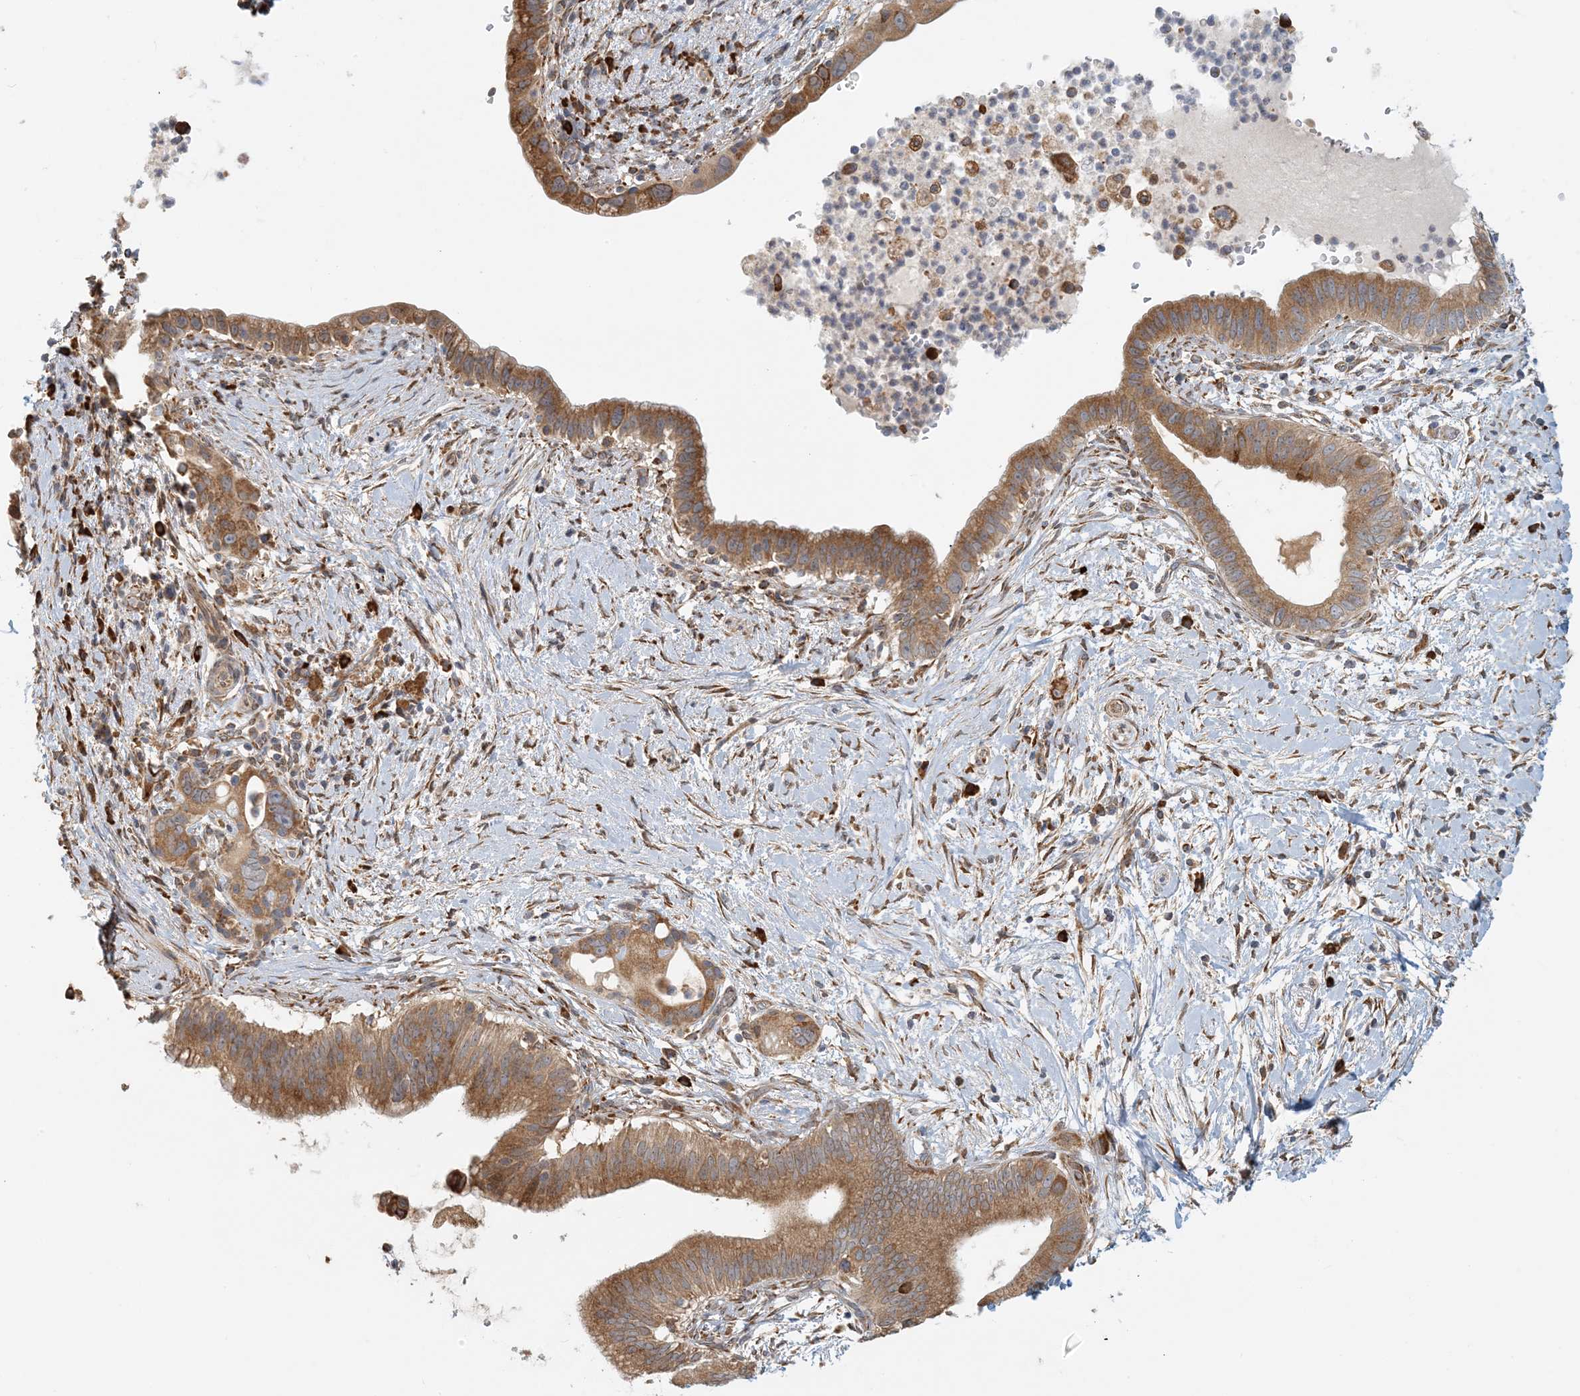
{"staining": {"intensity": "moderate", "quantity": ">75%", "location": "cytoplasmic/membranous"}, "tissue": "pancreatic cancer", "cell_type": "Tumor cells", "image_type": "cancer", "snomed": [{"axis": "morphology", "description": "Adenocarcinoma, NOS"}, {"axis": "topography", "description": "Pancreas"}], "caption": "A medium amount of moderate cytoplasmic/membranous positivity is seen in approximately >75% of tumor cells in pancreatic cancer (adenocarcinoma) tissue. (IHC, brightfield microscopy, high magnification).", "gene": "HNMT", "patient": {"sex": "male", "age": 68}}